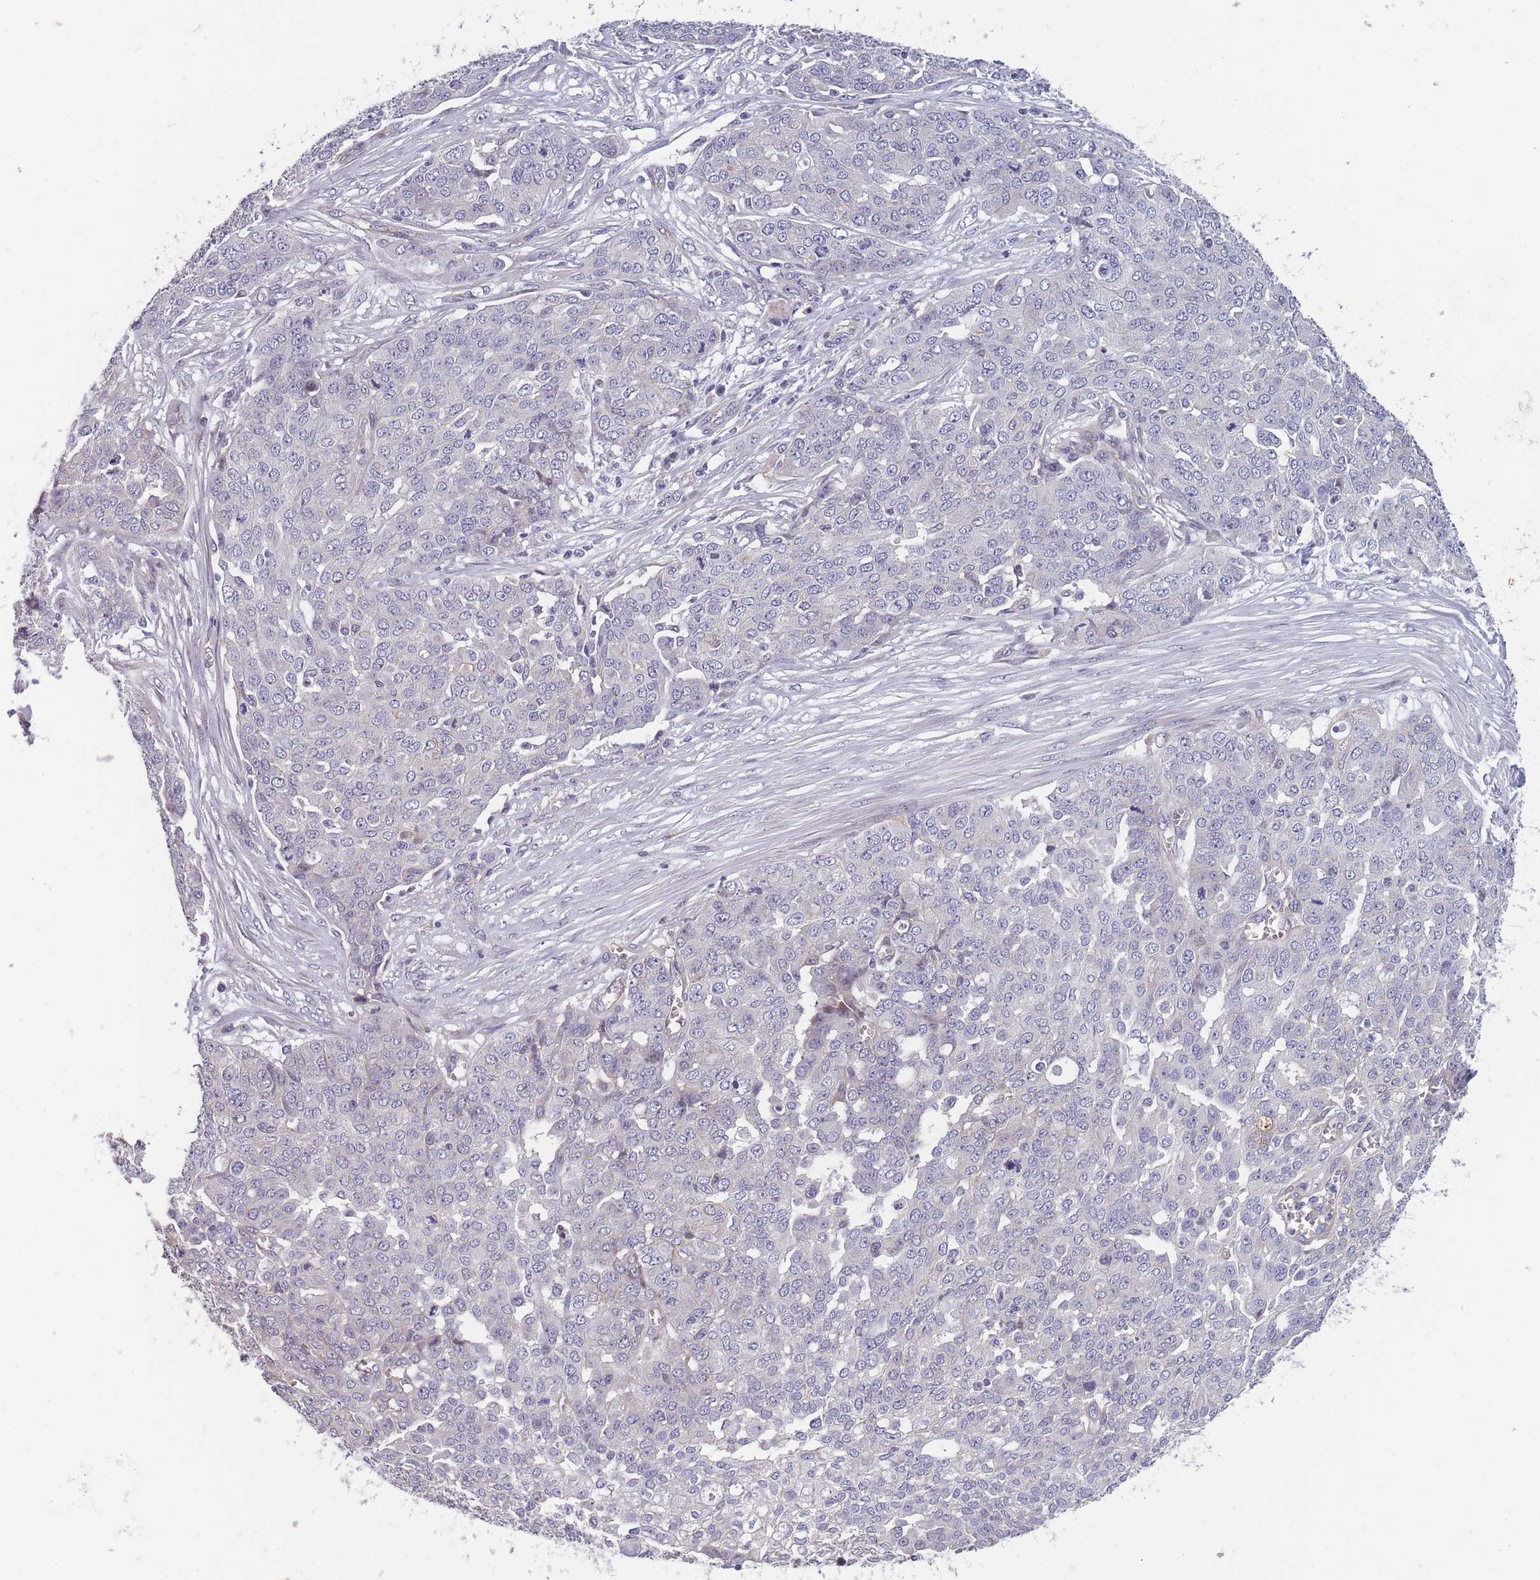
{"staining": {"intensity": "negative", "quantity": "none", "location": "none"}, "tissue": "ovarian cancer", "cell_type": "Tumor cells", "image_type": "cancer", "snomed": [{"axis": "morphology", "description": "Cystadenocarcinoma, serous, NOS"}, {"axis": "topography", "description": "Soft tissue"}, {"axis": "topography", "description": "Ovary"}], "caption": "Ovarian cancer was stained to show a protein in brown. There is no significant staining in tumor cells.", "gene": "FAM83F", "patient": {"sex": "female", "age": 57}}